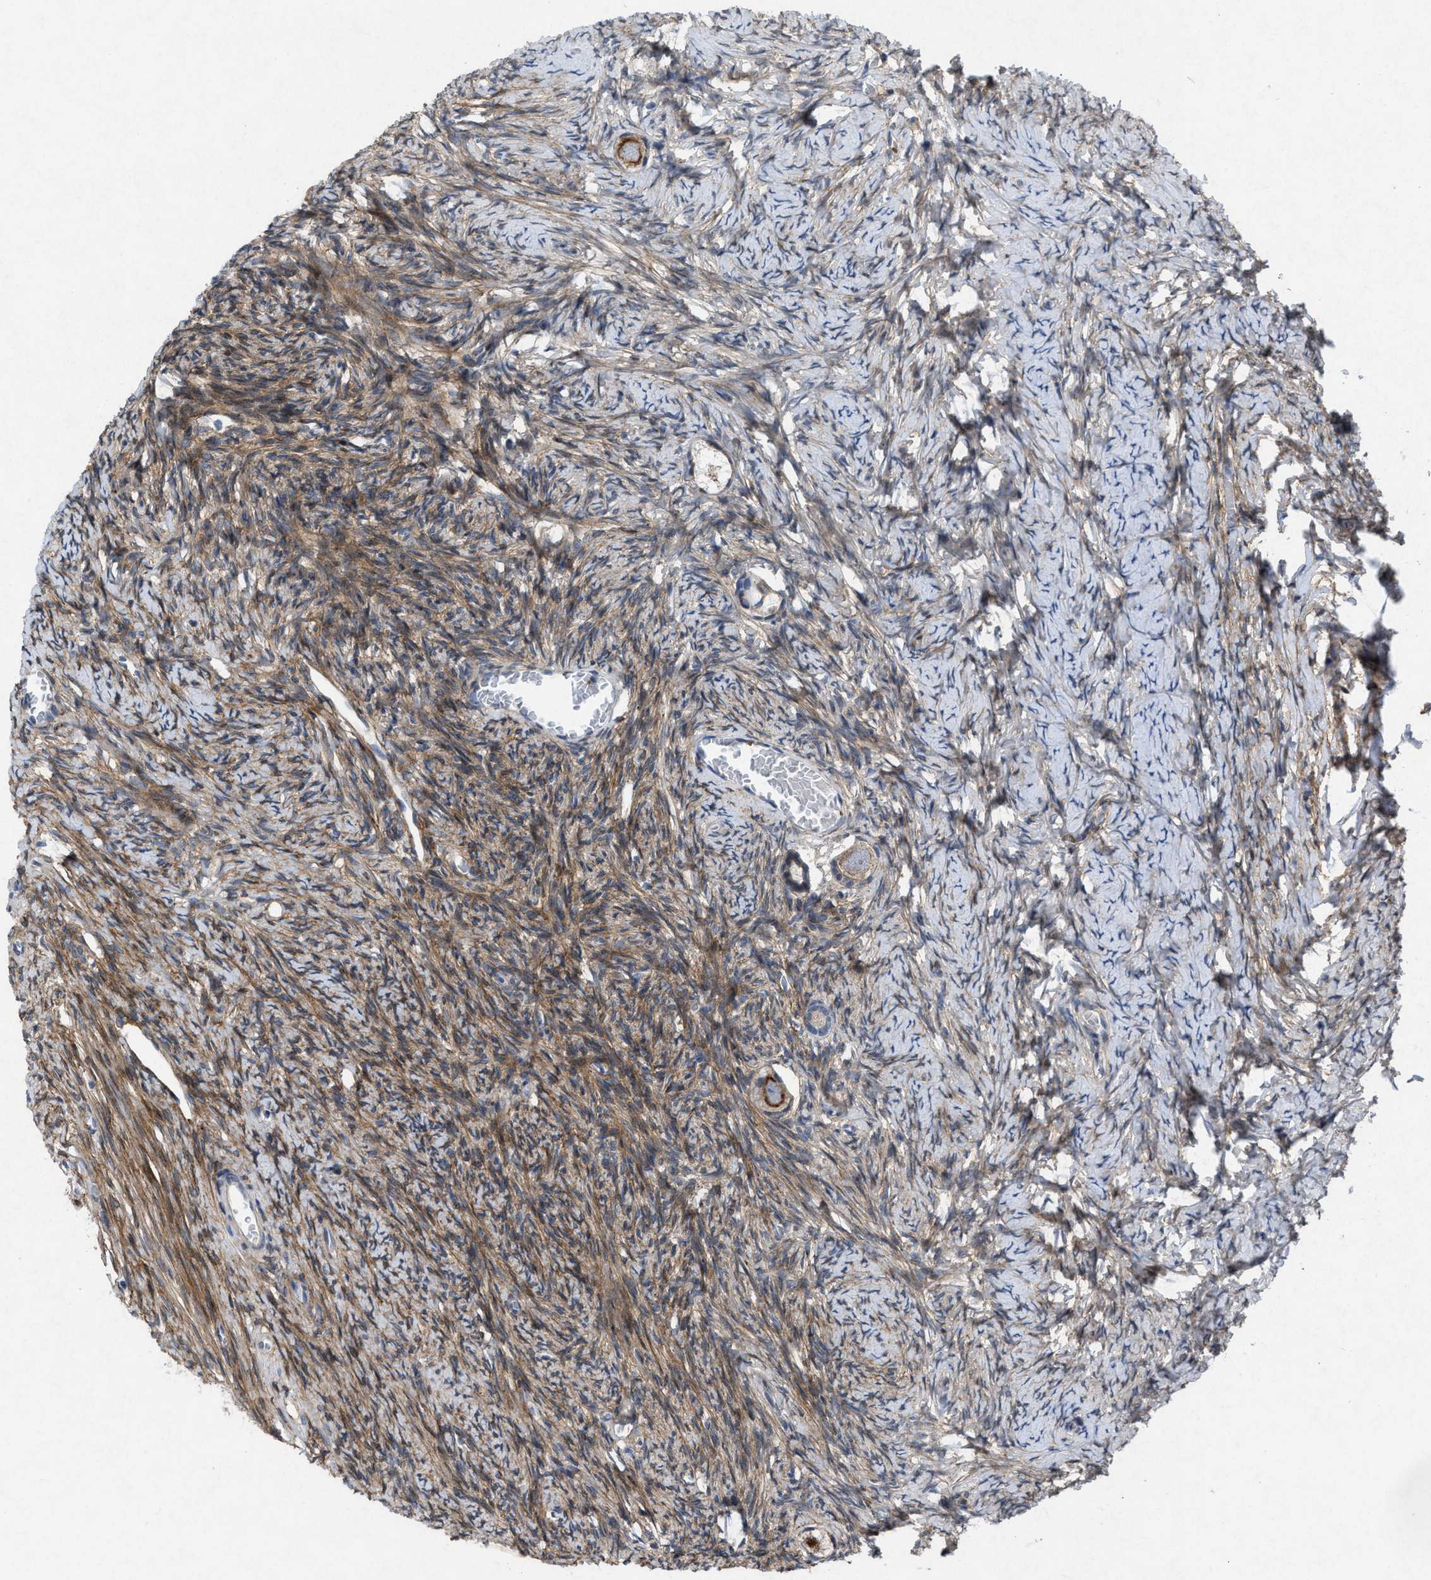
{"staining": {"intensity": "moderate", "quantity": "25%-75%", "location": "cytoplasmic/membranous"}, "tissue": "ovary", "cell_type": "Follicle cells", "image_type": "normal", "snomed": [{"axis": "morphology", "description": "Normal tissue, NOS"}, {"axis": "topography", "description": "Ovary"}], "caption": "Ovary stained with immunohistochemistry reveals moderate cytoplasmic/membranous staining in about 25%-75% of follicle cells. The staining was performed using DAB (3,3'-diaminobenzidine), with brown indicating positive protein expression. Nuclei are stained blue with hematoxylin.", "gene": "PDGFRA", "patient": {"sex": "female", "age": 27}}